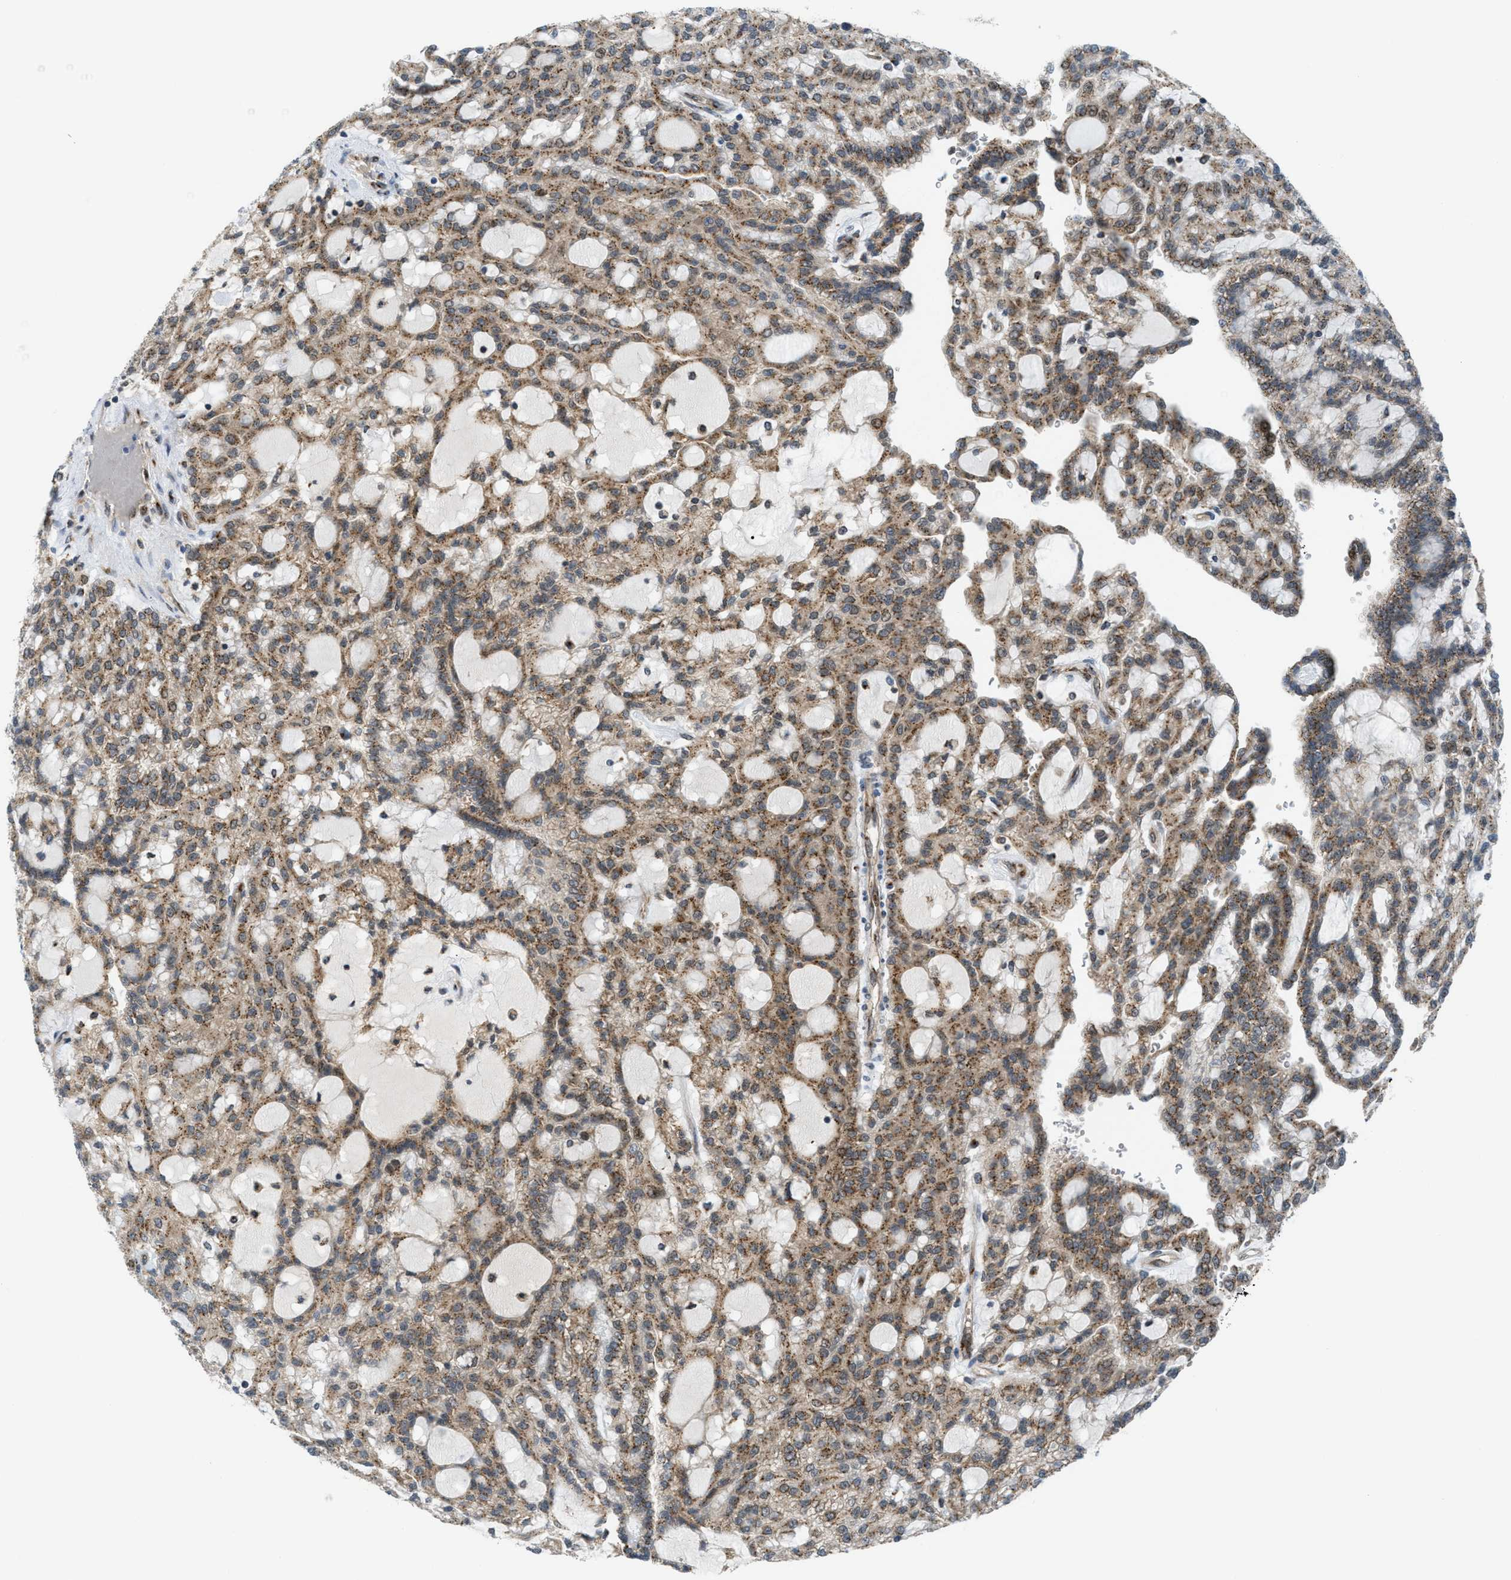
{"staining": {"intensity": "weak", "quantity": ">75%", "location": "cytoplasmic/membranous"}, "tissue": "renal cancer", "cell_type": "Tumor cells", "image_type": "cancer", "snomed": [{"axis": "morphology", "description": "Adenocarcinoma, NOS"}, {"axis": "topography", "description": "Kidney"}], "caption": "Immunohistochemical staining of human renal cancer shows weak cytoplasmic/membranous protein staining in about >75% of tumor cells.", "gene": "SLC38A10", "patient": {"sex": "male", "age": 63}}